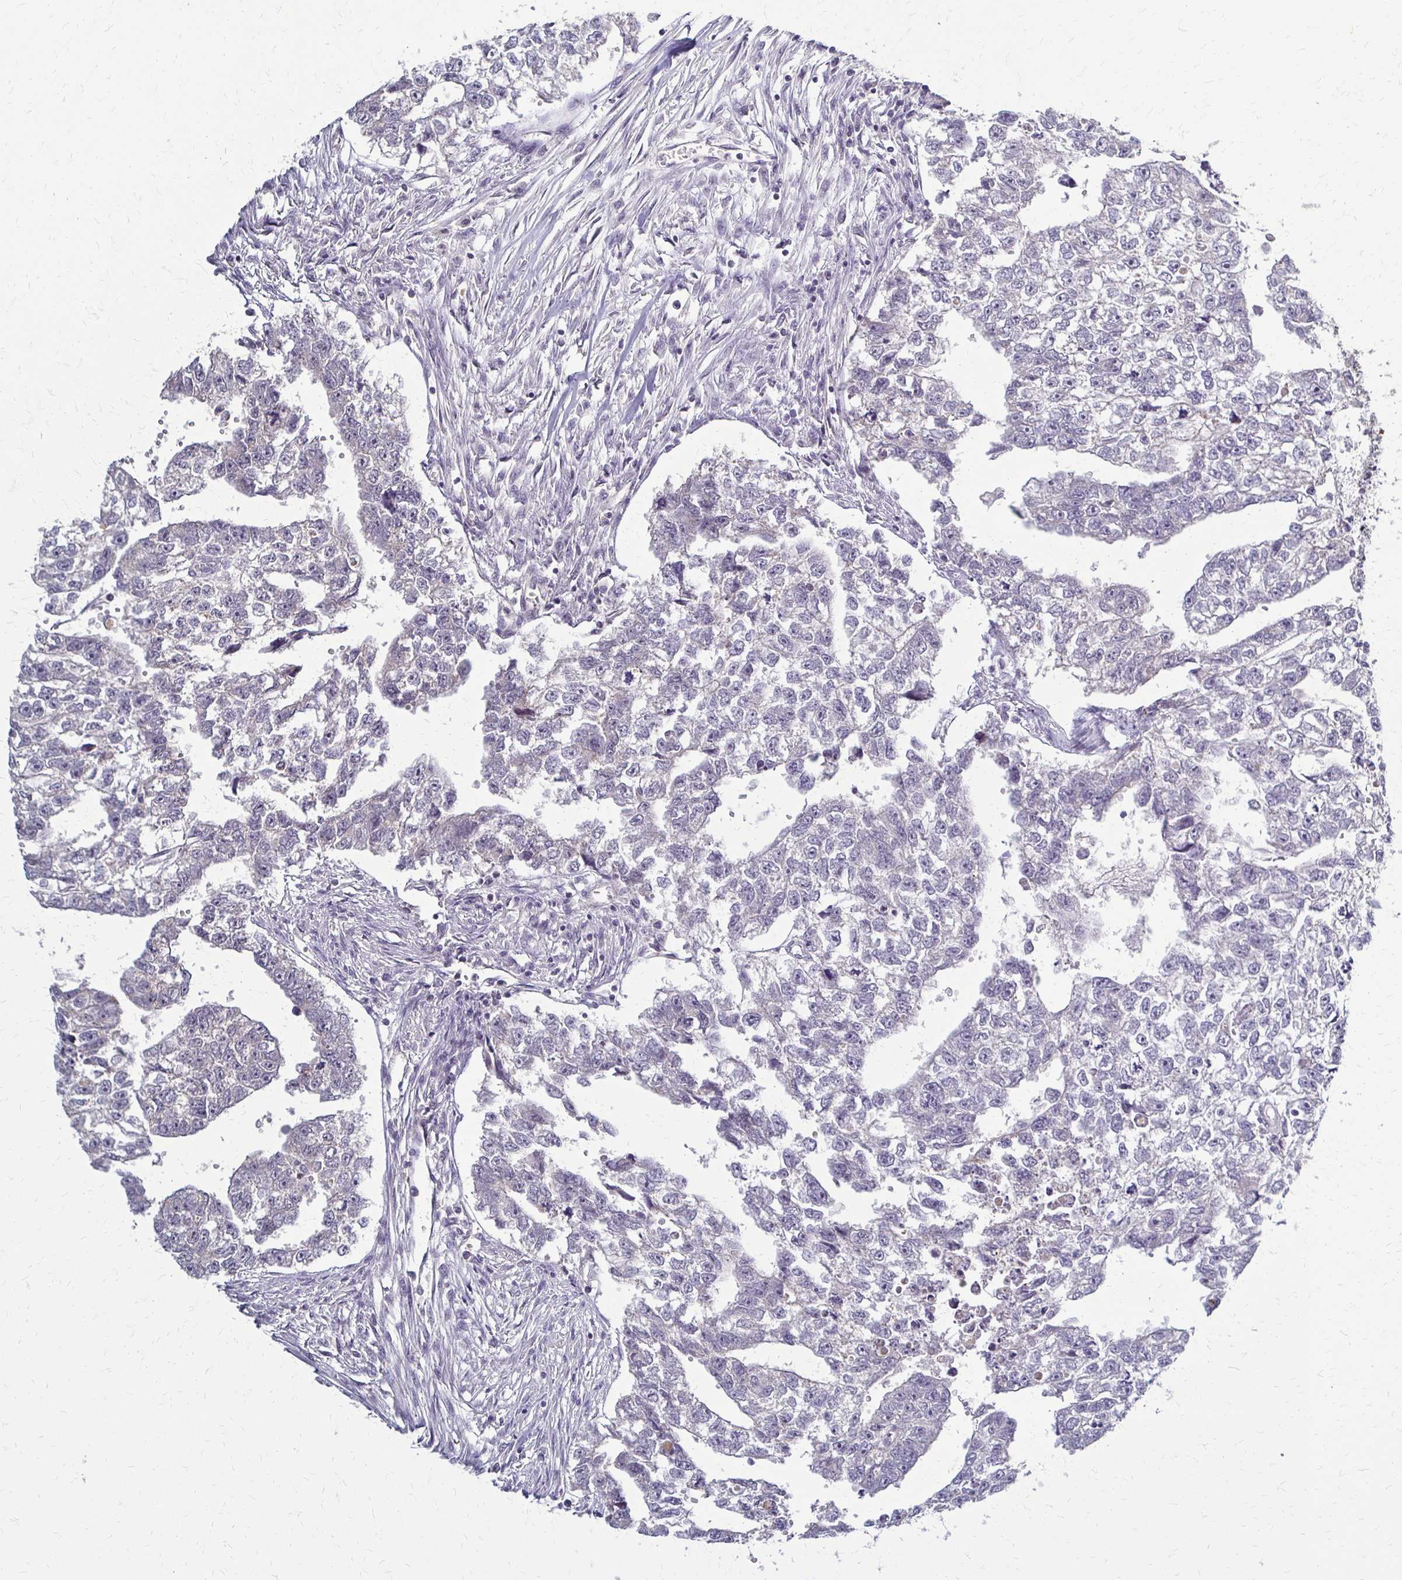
{"staining": {"intensity": "negative", "quantity": "none", "location": "none"}, "tissue": "testis cancer", "cell_type": "Tumor cells", "image_type": "cancer", "snomed": [{"axis": "morphology", "description": "Carcinoma, Embryonal, NOS"}, {"axis": "morphology", "description": "Teratoma, malignant, NOS"}, {"axis": "topography", "description": "Testis"}], "caption": "IHC histopathology image of testis cancer stained for a protein (brown), which reveals no positivity in tumor cells.", "gene": "SLC9A9", "patient": {"sex": "male", "age": 44}}